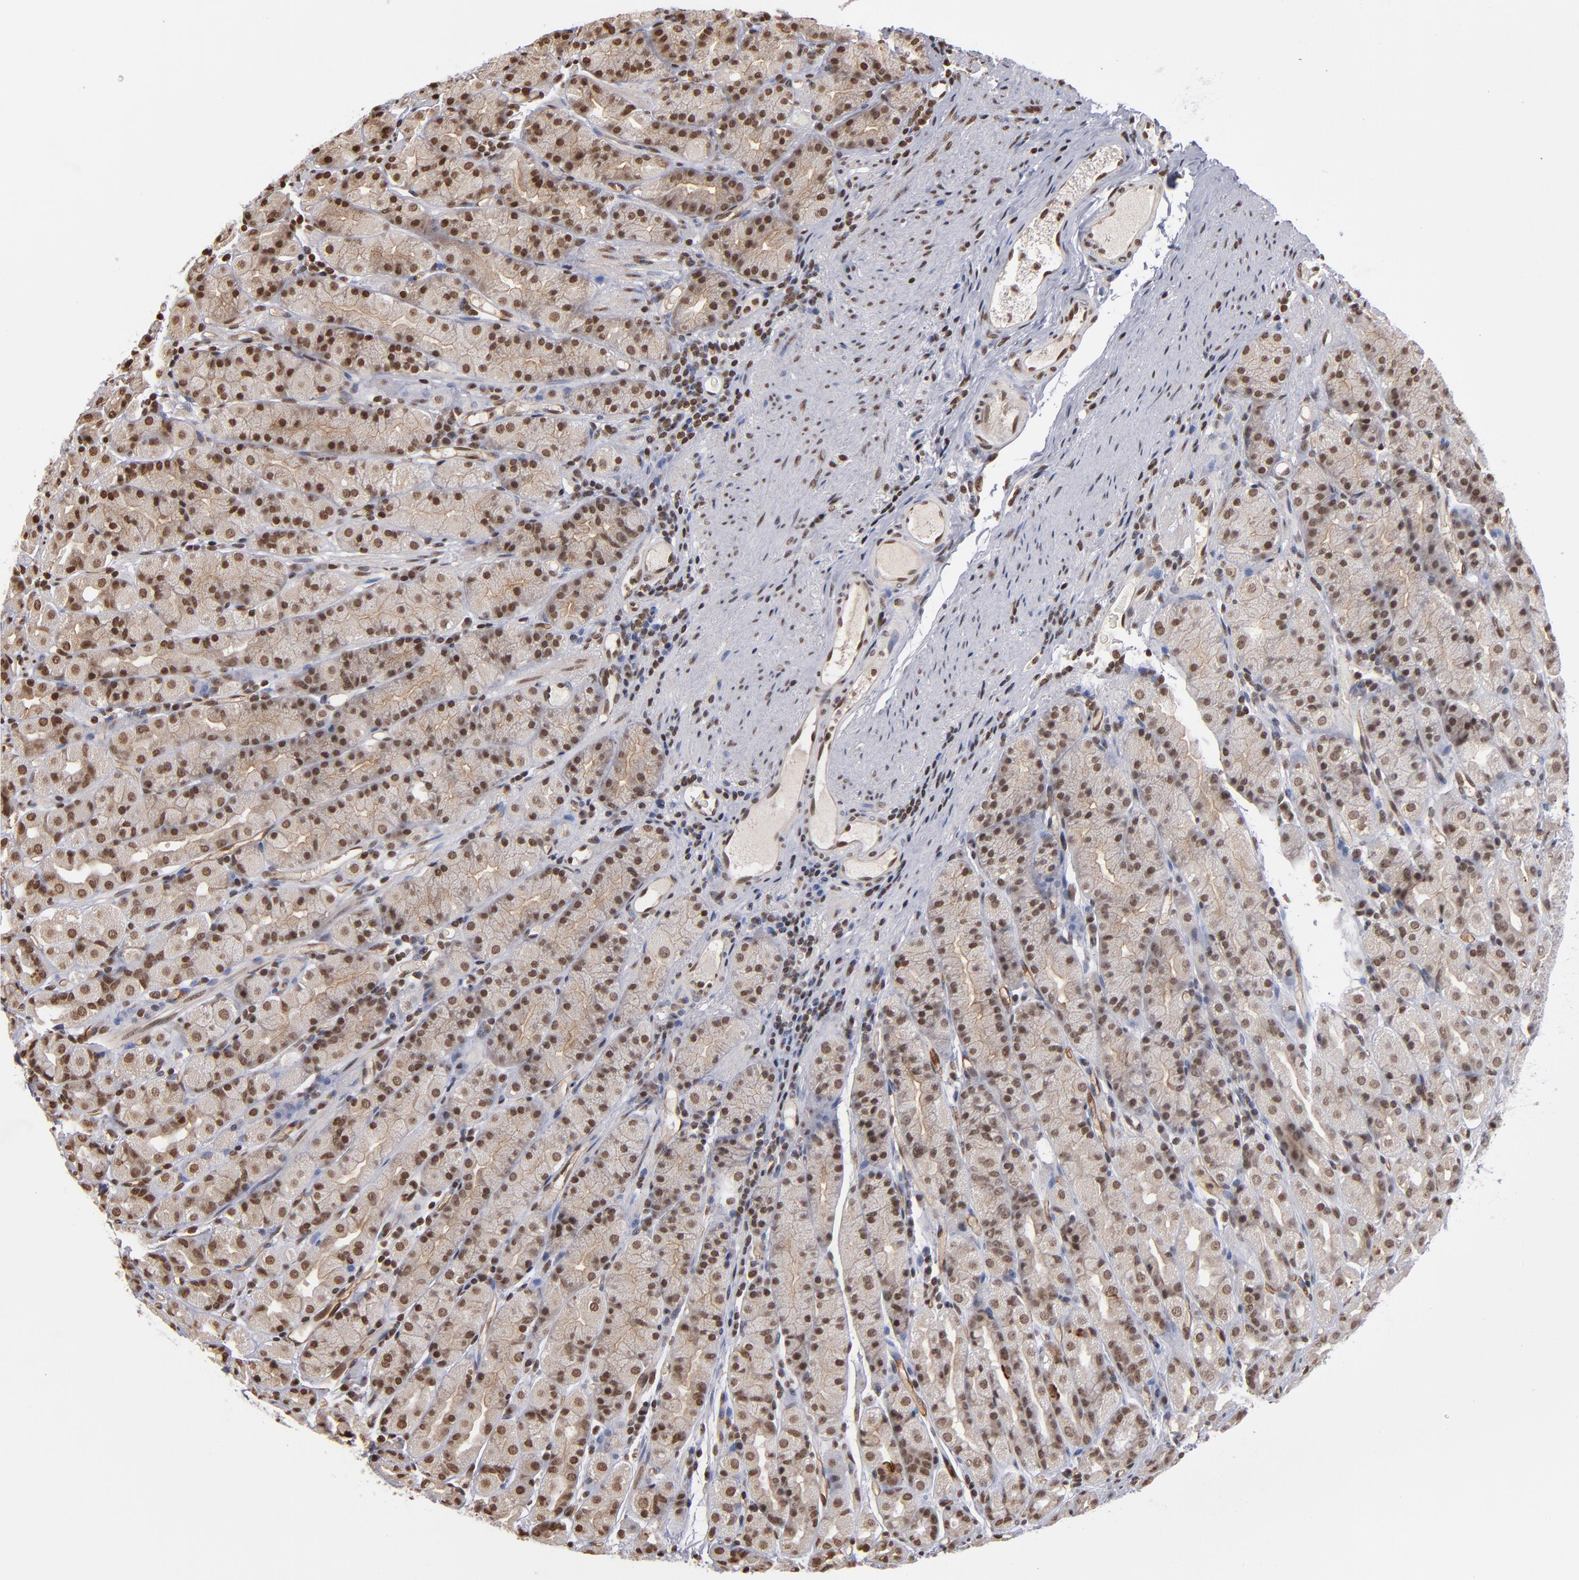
{"staining": {"intensity": "moderate", "quantity": ">75%", "location": "nuclear"}, "tissue": "stomach", "cell_type": "Glandular cells", "image_type": "normal", "snomed": [{"axis": "morphology", "description": "Normal tissue, NOS"}, {"axis": "topography", "description": "Stomach, upper"}], "caption": "Stomach stained with immunohistochemistry displays moderate nuclear positivity in approximately >75% of glandular cells.", "gene": "ABL2", "patient": {"sex": "male", "age": 68}}